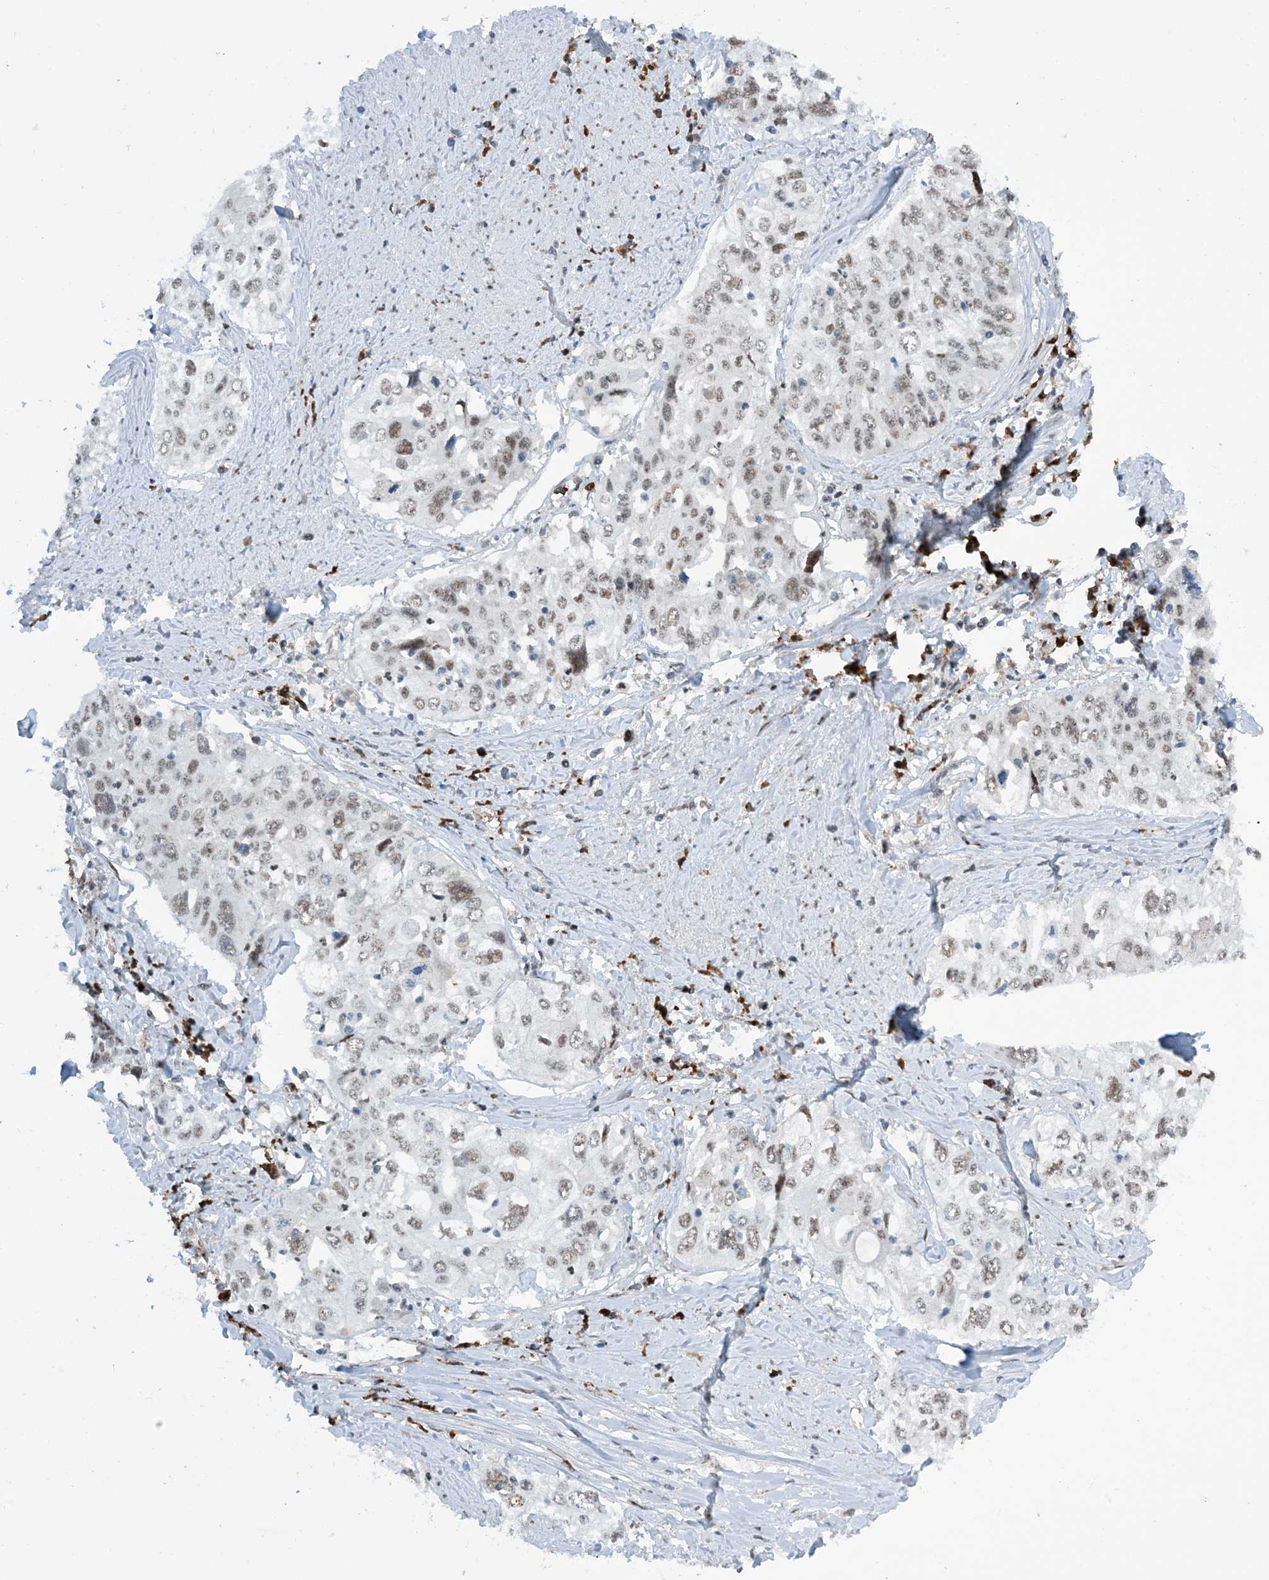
{"staining": {"intensity": "moderate", "quantity": "25%-75%", "location": "nuclear"}, "tissue": "cervical cancer", "cell_type": "Tumor cells", "image_type": "cancer", "snomed": [{"axis": "morphology", "description": "Squamous cell carcinoma, NOS"}, {"axis": "topography", "description": "Cervix"}], "caption": "Human cervical cancer stained with a protein marker exhibits moderate staining in tumor cells.", "gene": "HEMK1", "patient": {"sex": "female", "age": 31}}